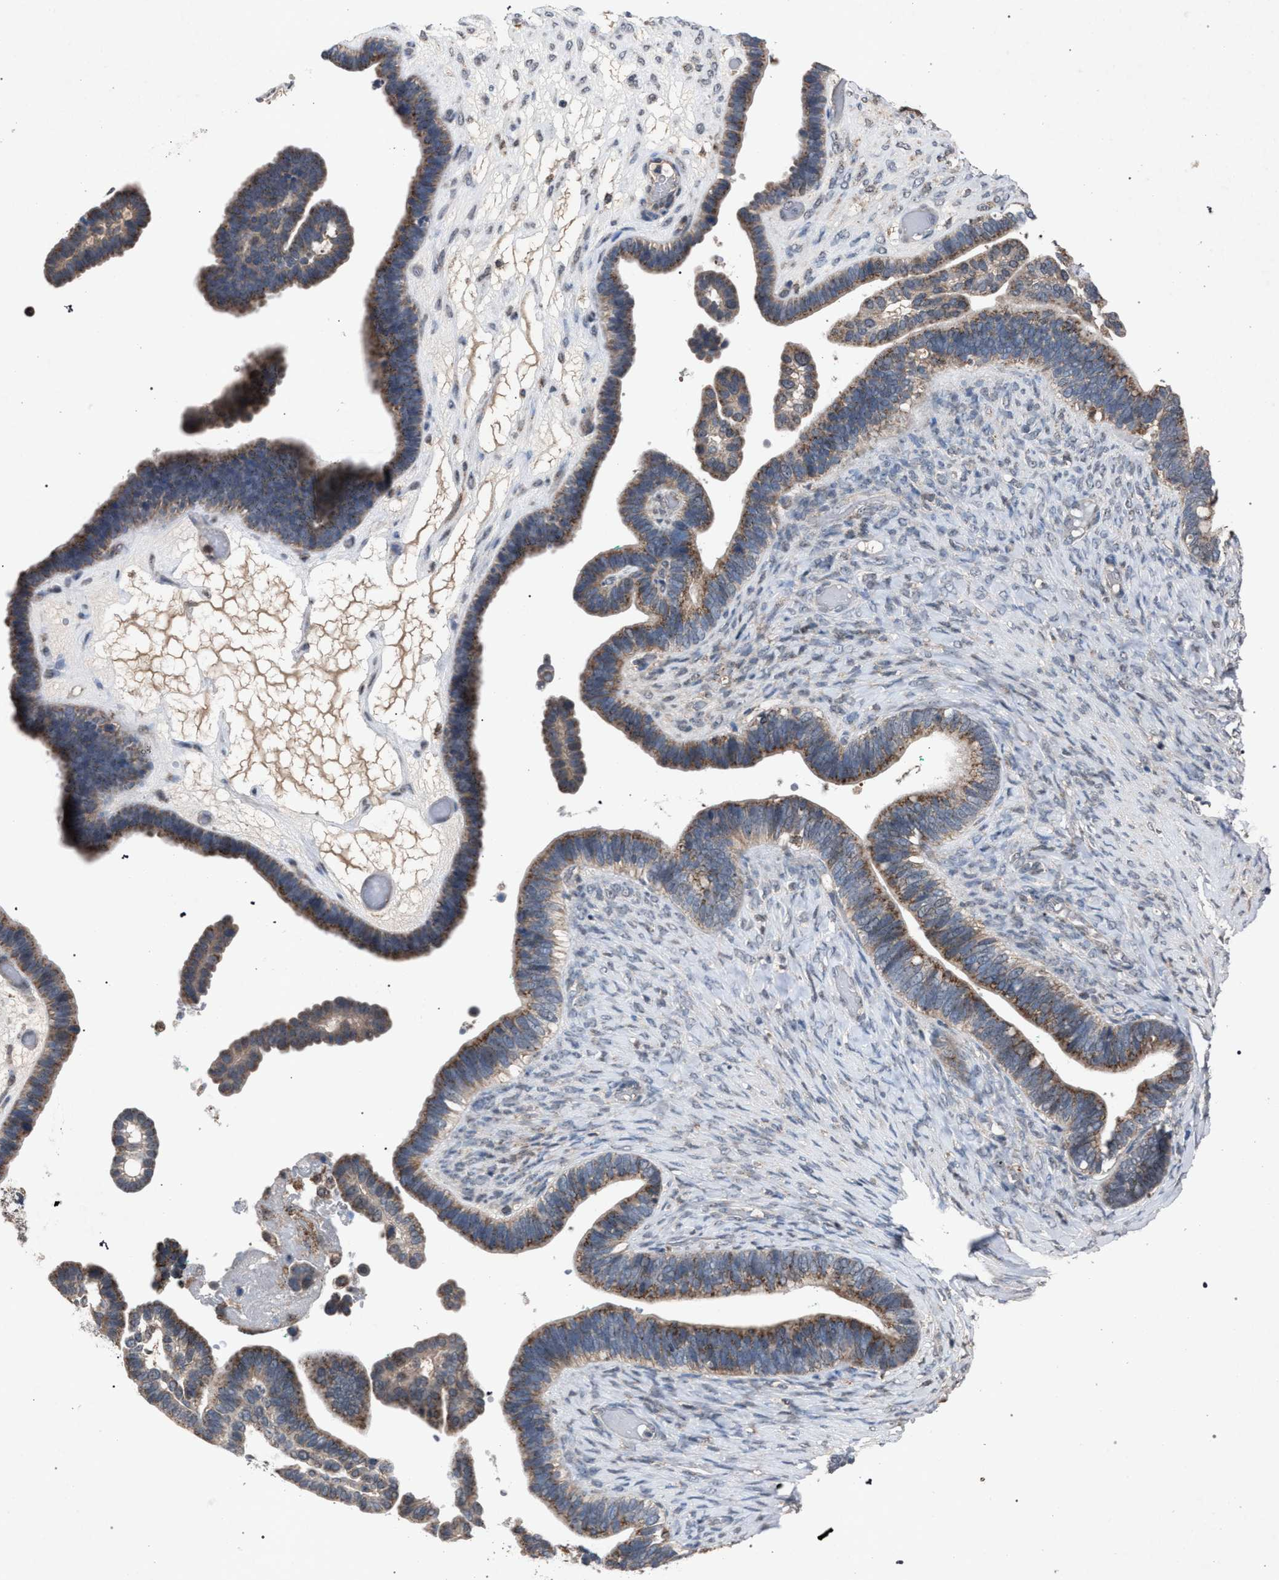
{"staining": {"intensity": "moderate", "quantity": ">75%", "location": "cytoplasmic/membranous"}, "tissue": "ovarian cancer", "cell_type": "Tumor cells", "image_type": "cancer", "snomed": [{"axis": "morphology", "description": "Cystadenocarcinoma, serous, NOS"}, {"axis": "topography", "description": "Ovary"}], "caption": "About >75% of tumor cells in human serous cystadenocarcinoma (ovarian) display moderate cytoplasmic/membranous protein positivity as visualized by brown immunohistochemical staining.", "gene": "HSD17B4", "patient": {"sex": "female", "age": 56}}